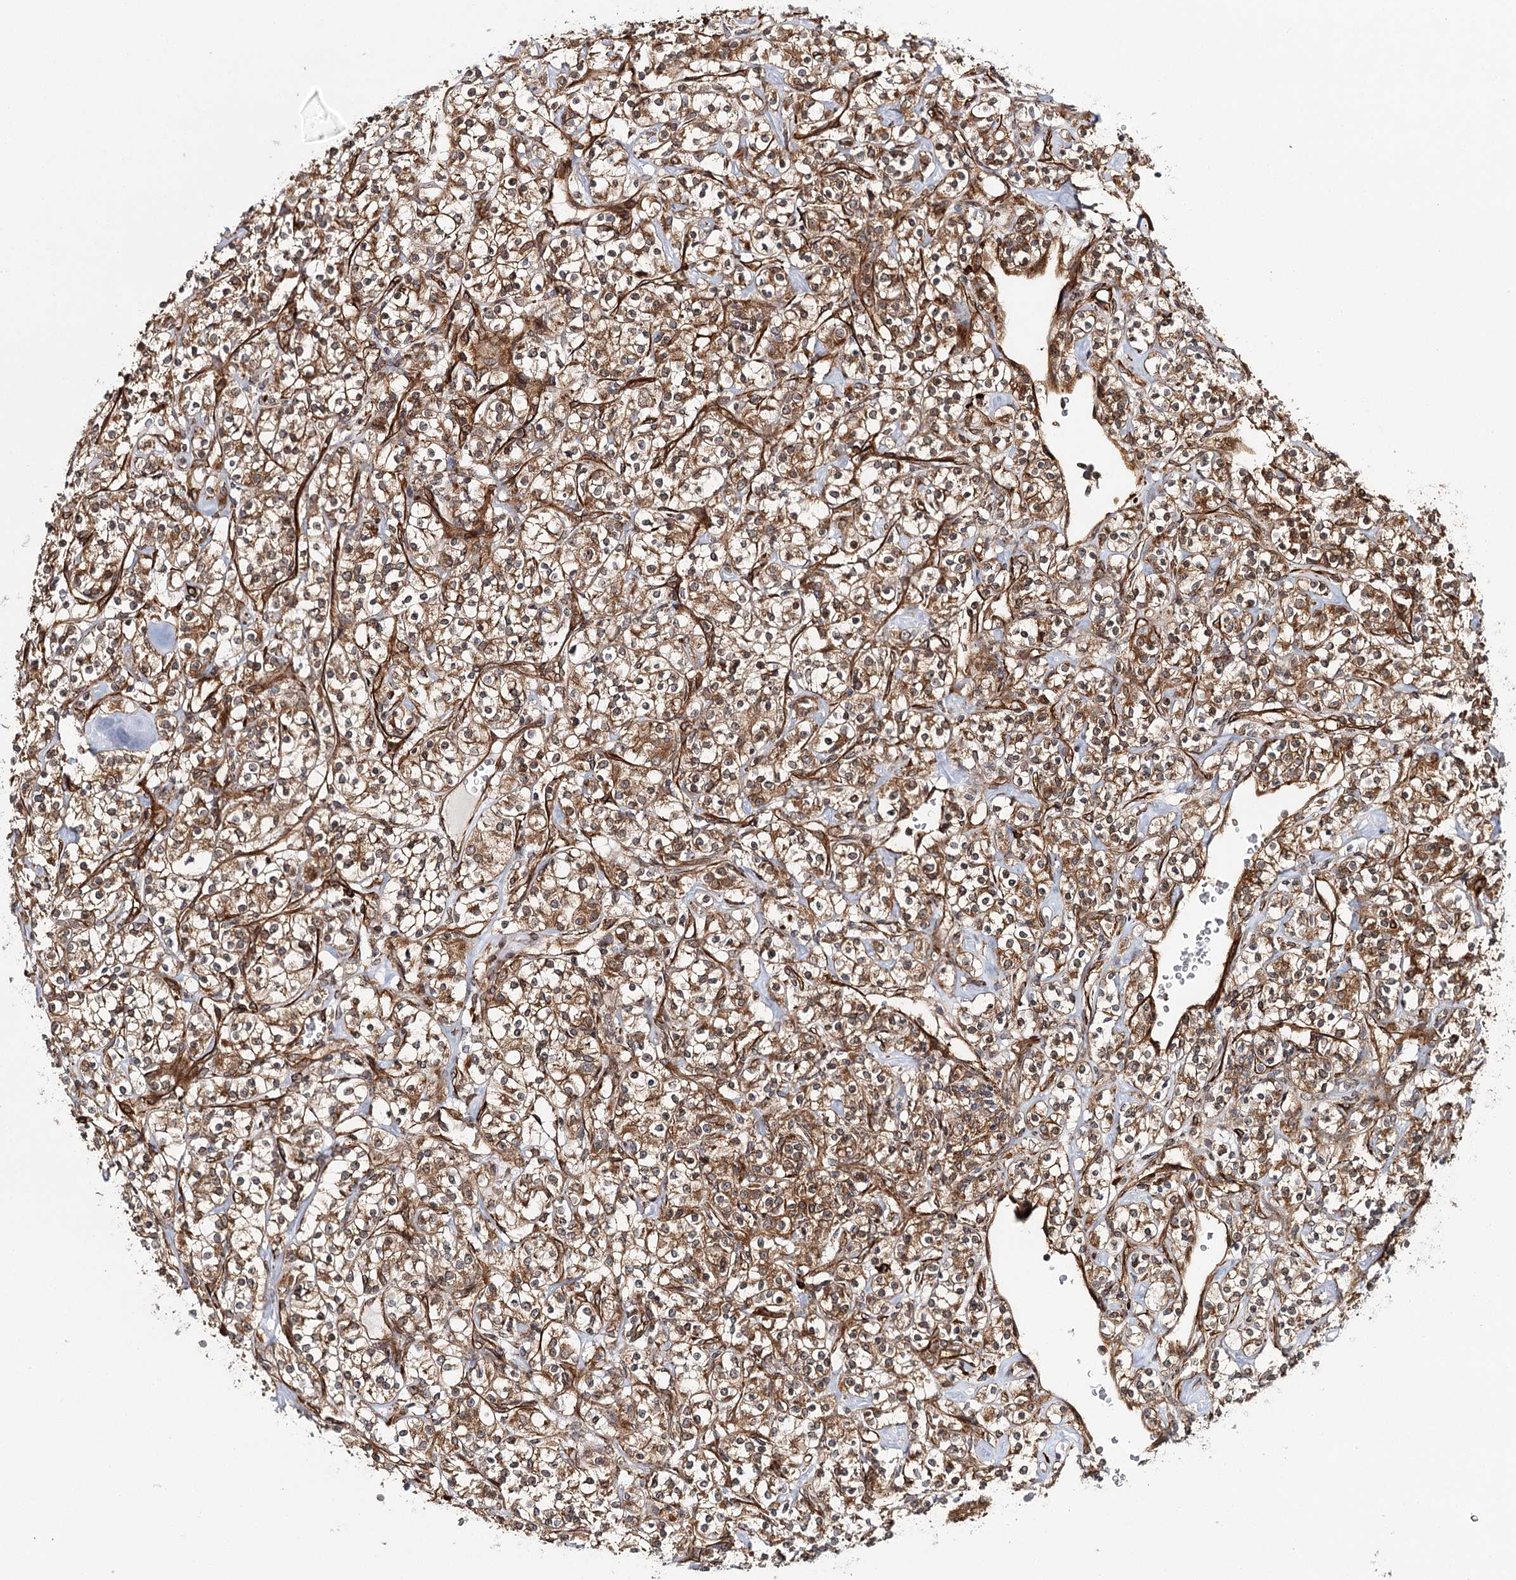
{"staining": {"intensity": "moderate", "quantity": ">75%", "location": "cytoplasmic/membranous"}, "tissue": "renal cancer", "cell_type": "Tumor cells", "image_type": "cancer", "snomed": [{"axis": "morphology", "description": "Adenocarcinoma, NOS"}, {"axis": "topography", "description": "Kidney"}], "caption": "Protein analysis of adenocarcinoma (renal) tissue reveals moderate cytoplasmic/membranous staining in approximately >75% of tumor cells. Nuclei are stained in blue.", "gene": "MKNK1", "patient": {"sex": "male", "age": 77}}